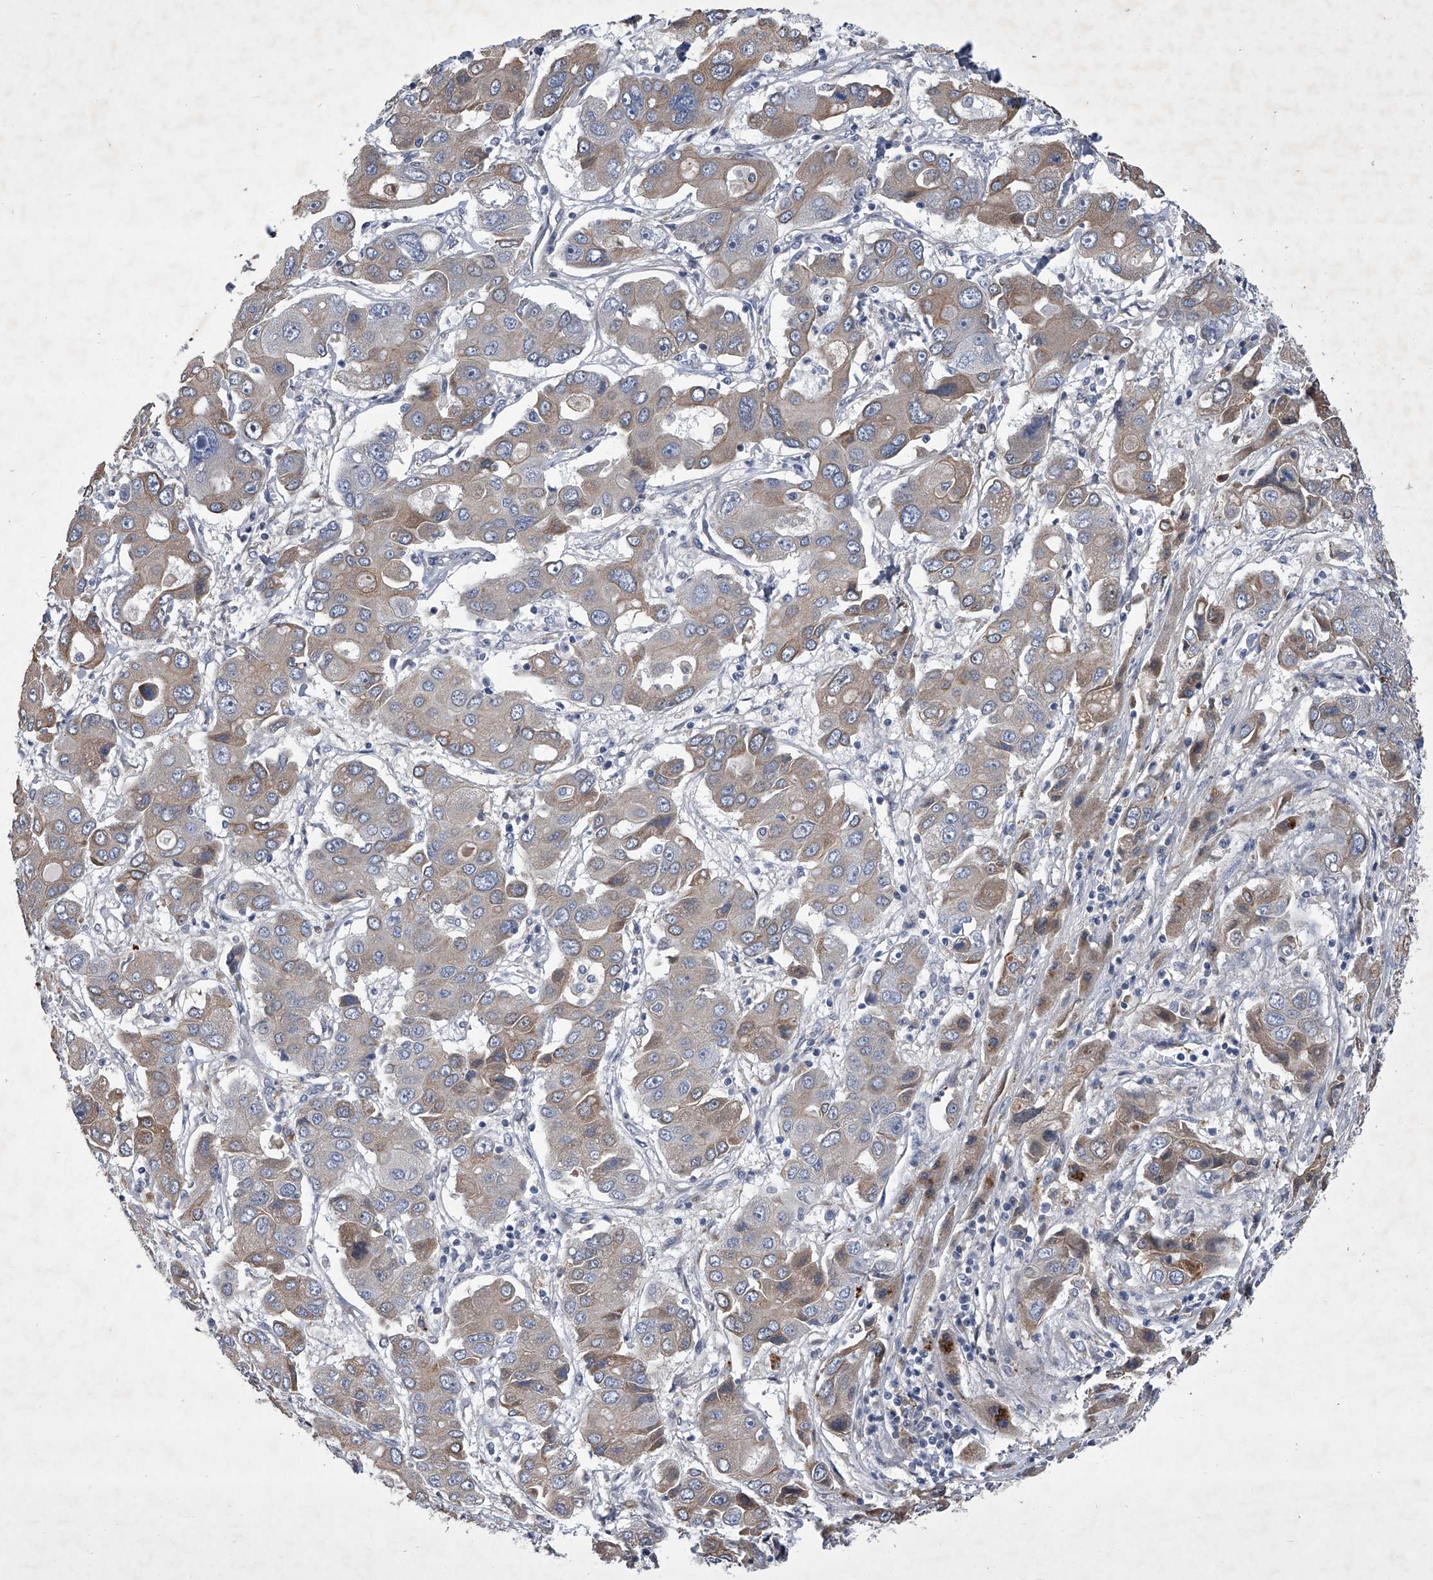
{"staining": {"intensity": "weak", "quantity": "25%-75%", "location": "cytoplasmic/membranous"}, "tissue": "liver cancer", "cell_type": "Tumor cells", "image_type": "cancer", "snomed": [{"axis": "morphology", "description": "Cholangiocarcinoma"}, {"axis": "topography", "description": "Liver"}], "caption": "The image shows immunohistochemical staining of liver cancer (cholangiocarcinoma). There is weak cytoplasmic/membranous positivity is appreciated in approximately 25%-75% of tumor cells. (DAB IHC with brightfield microscopy, high magnification).", "gene": "ZNF76", "patient": {"sex": "male", "age": 67}}